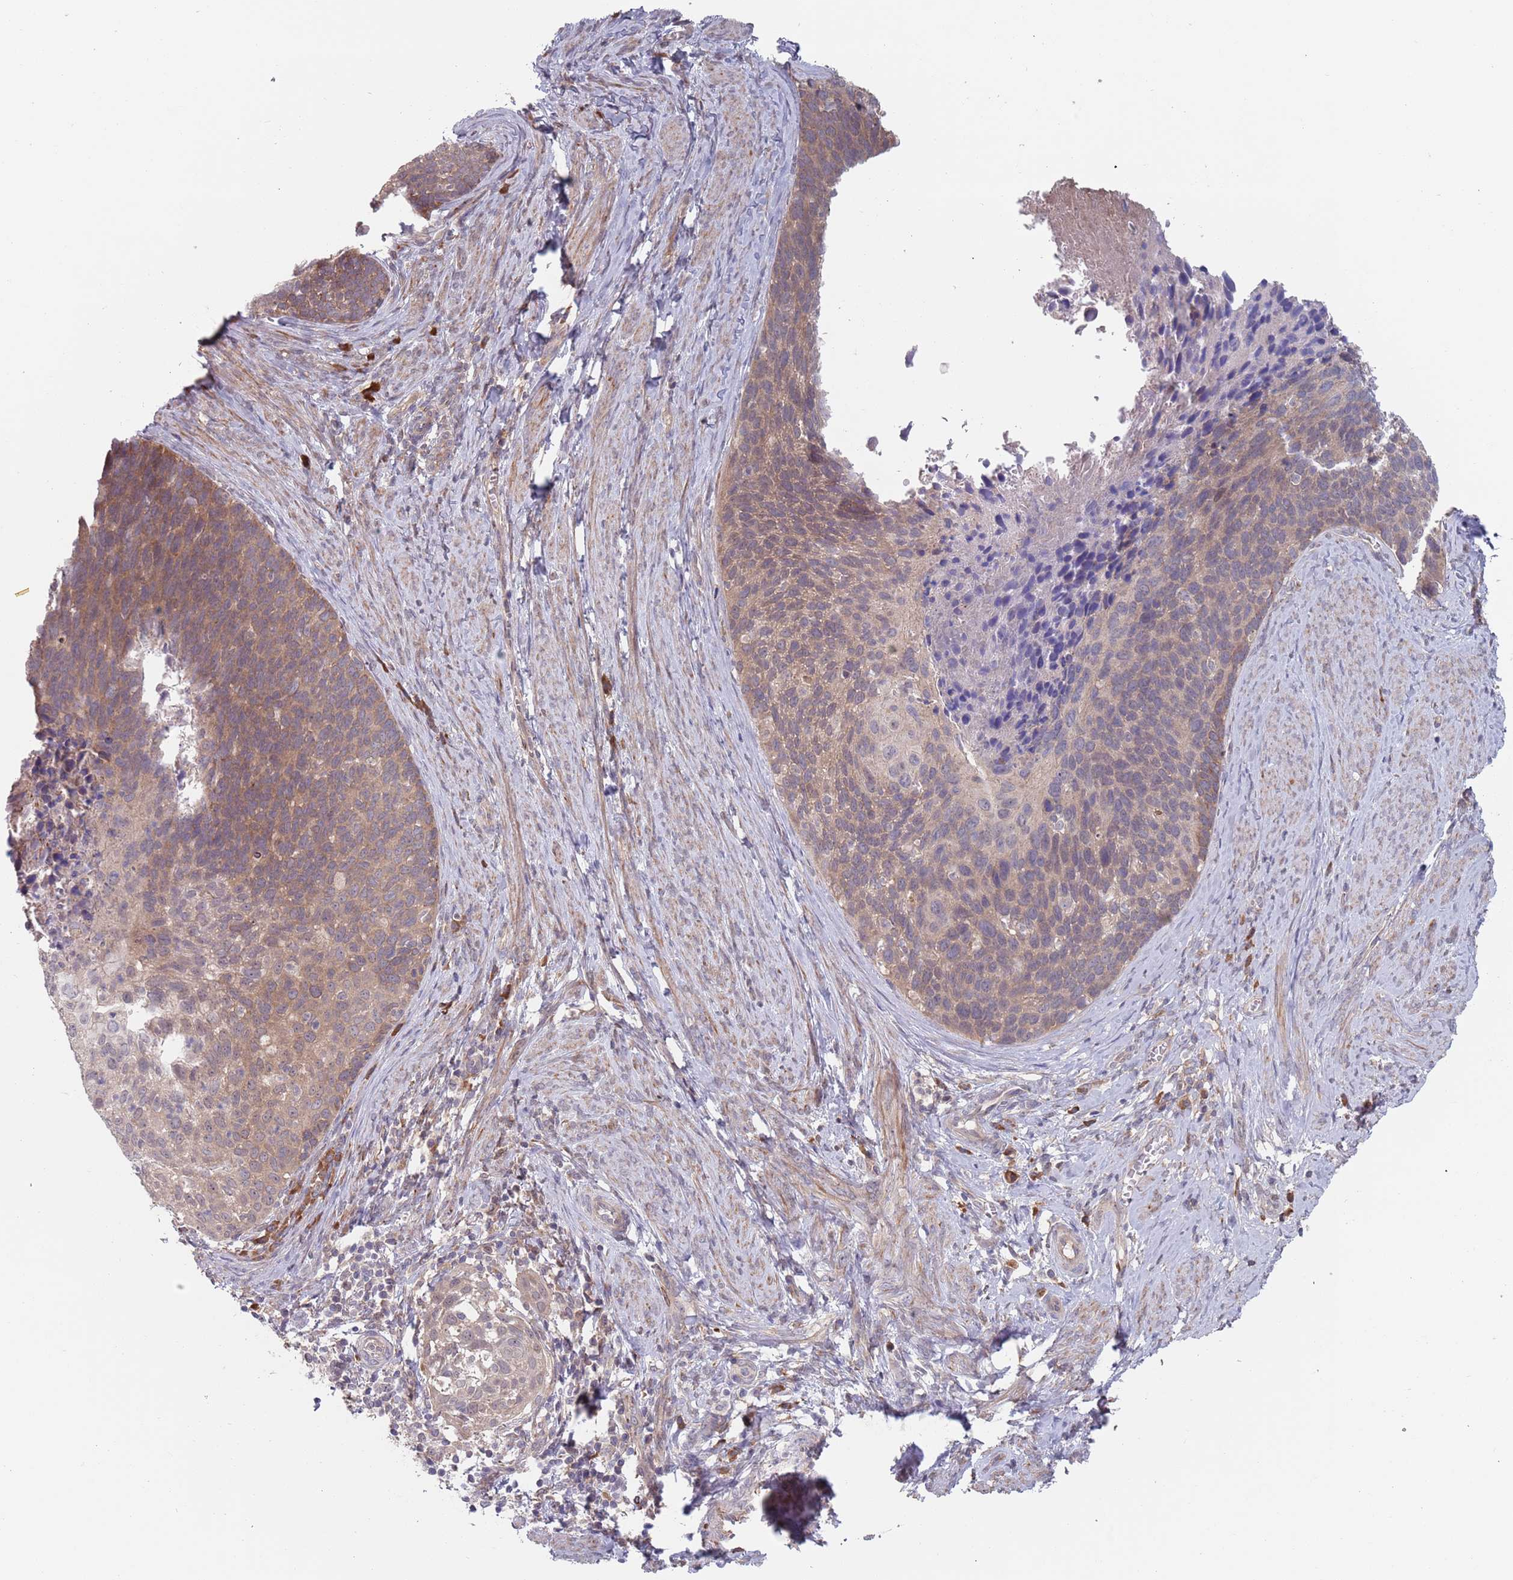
{"staining": {"intensity": "moderate", "quantity": ">75%", "location": "cytoplasmic/membranous"}, "tissue": "cervical cancer", "cell_type": "Tumor cells", "image_type": "cancer", "snomed": [{"axis": "morphology", "description": "Squamous cell carcinoma, NOS"}, {"axis": "topography", "description": "Cervix"}], "caption": "IHC staining of squamous cell carcinoma (cervical), which shows medium levels of moderate cytoplasmic/membranous expression in approximately >75% of tumor cells indicating moderate cytoplasmic/membranous protein expression. The staining was performed using DAB (brown) for protein detection and nuclei were counterstained in hematoxylin (blue).", "gene": "ZNF140", "patient": {"sex": "female", "age": 80}}